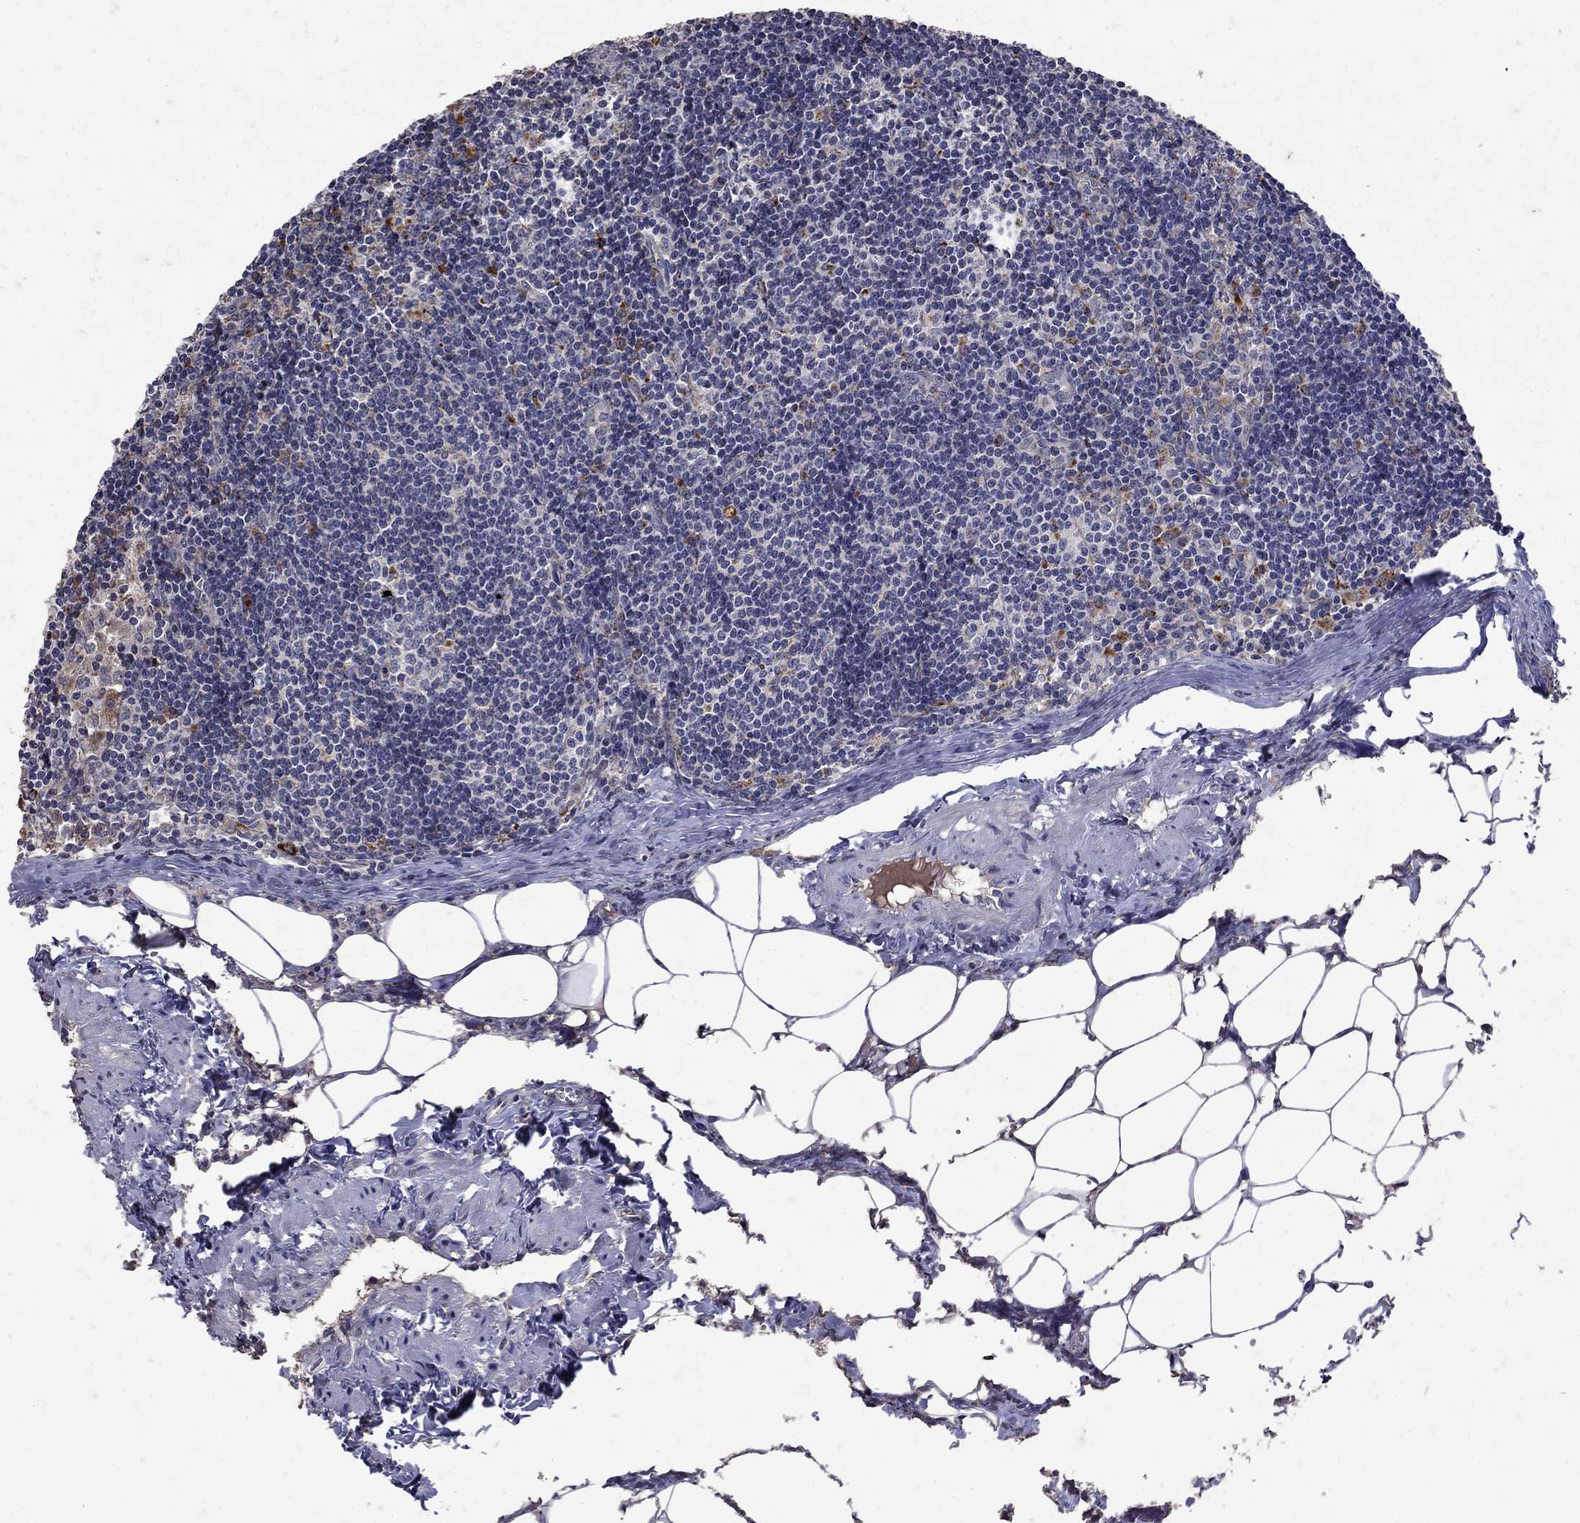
{"staining": {"intensity": "strong", "quantity": "<25%", "location": "cytoplasmic/membranous"}, "tissue": "lymph node", "cell_type": "Germinal center cells", "image_type": "normal", "snomed": [{"axis": "morphology", "description": "Normal tissue, NOS"}, {"axis": "topography", "description": "Lymph node"}], "caption": "A medium amount of strong cytoplasmic/membranous staining is identified in about <25% of germinal center cells in benign lymph node.", "gene": "NPC2", "patient": {"sex": "female", "age": 51}}